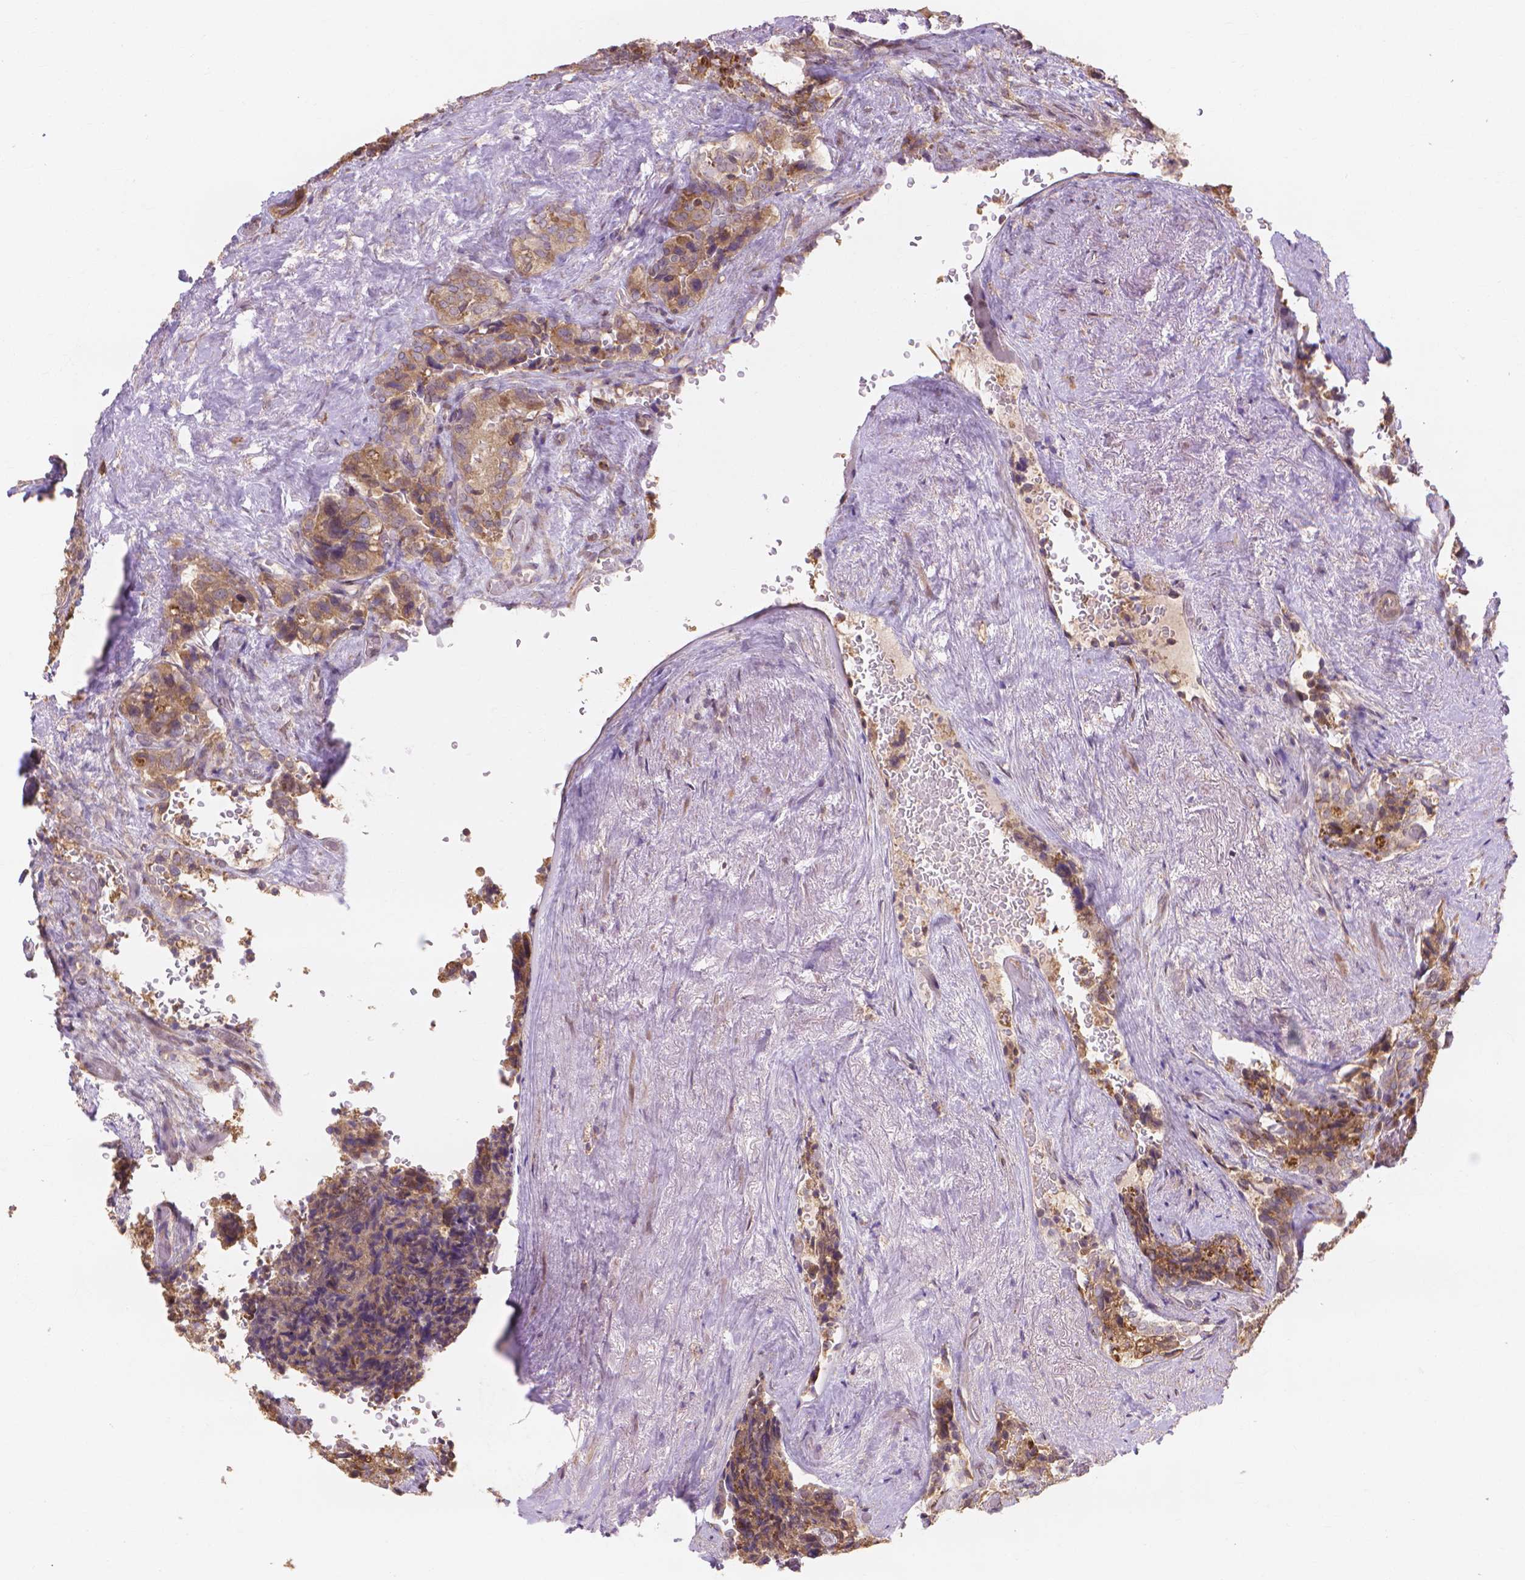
{"staining": {"intensity": "moderate", "quantity": ">75%", "location": "cytoplasmic/membranous"}, "tissue": "seminal vesicle", "cell_type": "Glandular cells", "image_type": "normal", "snomed": [{"axis": "morphology", "description": "Normal tissue, NOS"}, {"axis": "topography", "description": "Seminal veicle"}], "caption": "IHC of normal seminal vesicle demonstrates medium levels of moderate cytoplasmic/membranous positivity in approximately >75% of glandular cells. Immunohistochemistry stains the protein in brown and the nuclei are stained blue.", "gene": "TAB2", "patient": {"sex": "male", "age": 69}}